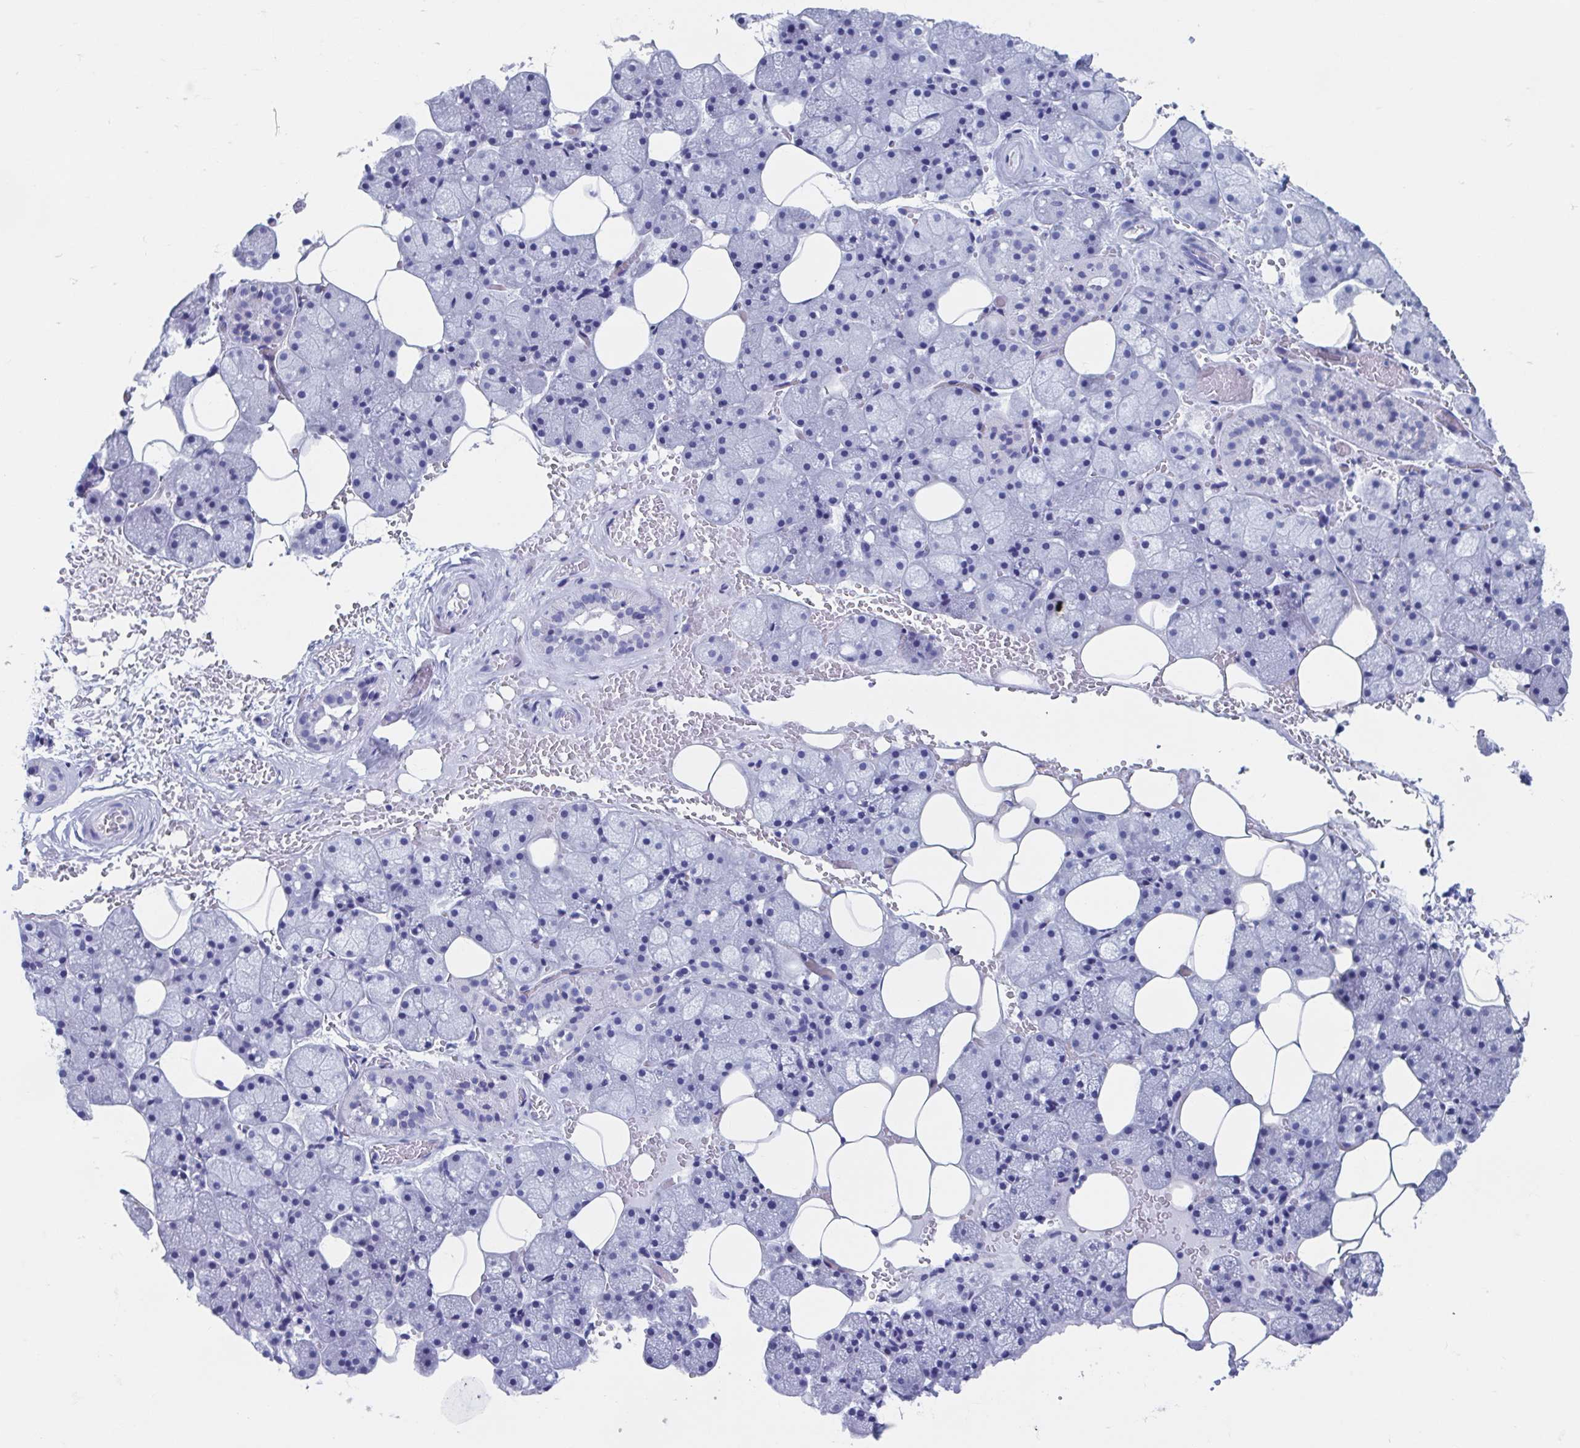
{"staining": {"intensity": "negative", "quantity": "none", "location": "none"}, "tissue": "salivary gland", "cell_type": "Glandular cells", "image_type": "normal", "snomed": [{"axis": "morphology", "description": "Normal tissue, NOS"}, {"axis": "topography", "description": "Salivary gland"}, {"axis": "topography", "description": "Peripheral nerve tissue"}], "caption": "This photomicrograph is of normal salivary gland stained with immunohistochemistry (IHC) to label a protein in brown with the nuclei are counter-stained blue. There is no expression in glandular cells.", "gene": "HDGFL1", "patient": {"sex": "male", "age": 38}}